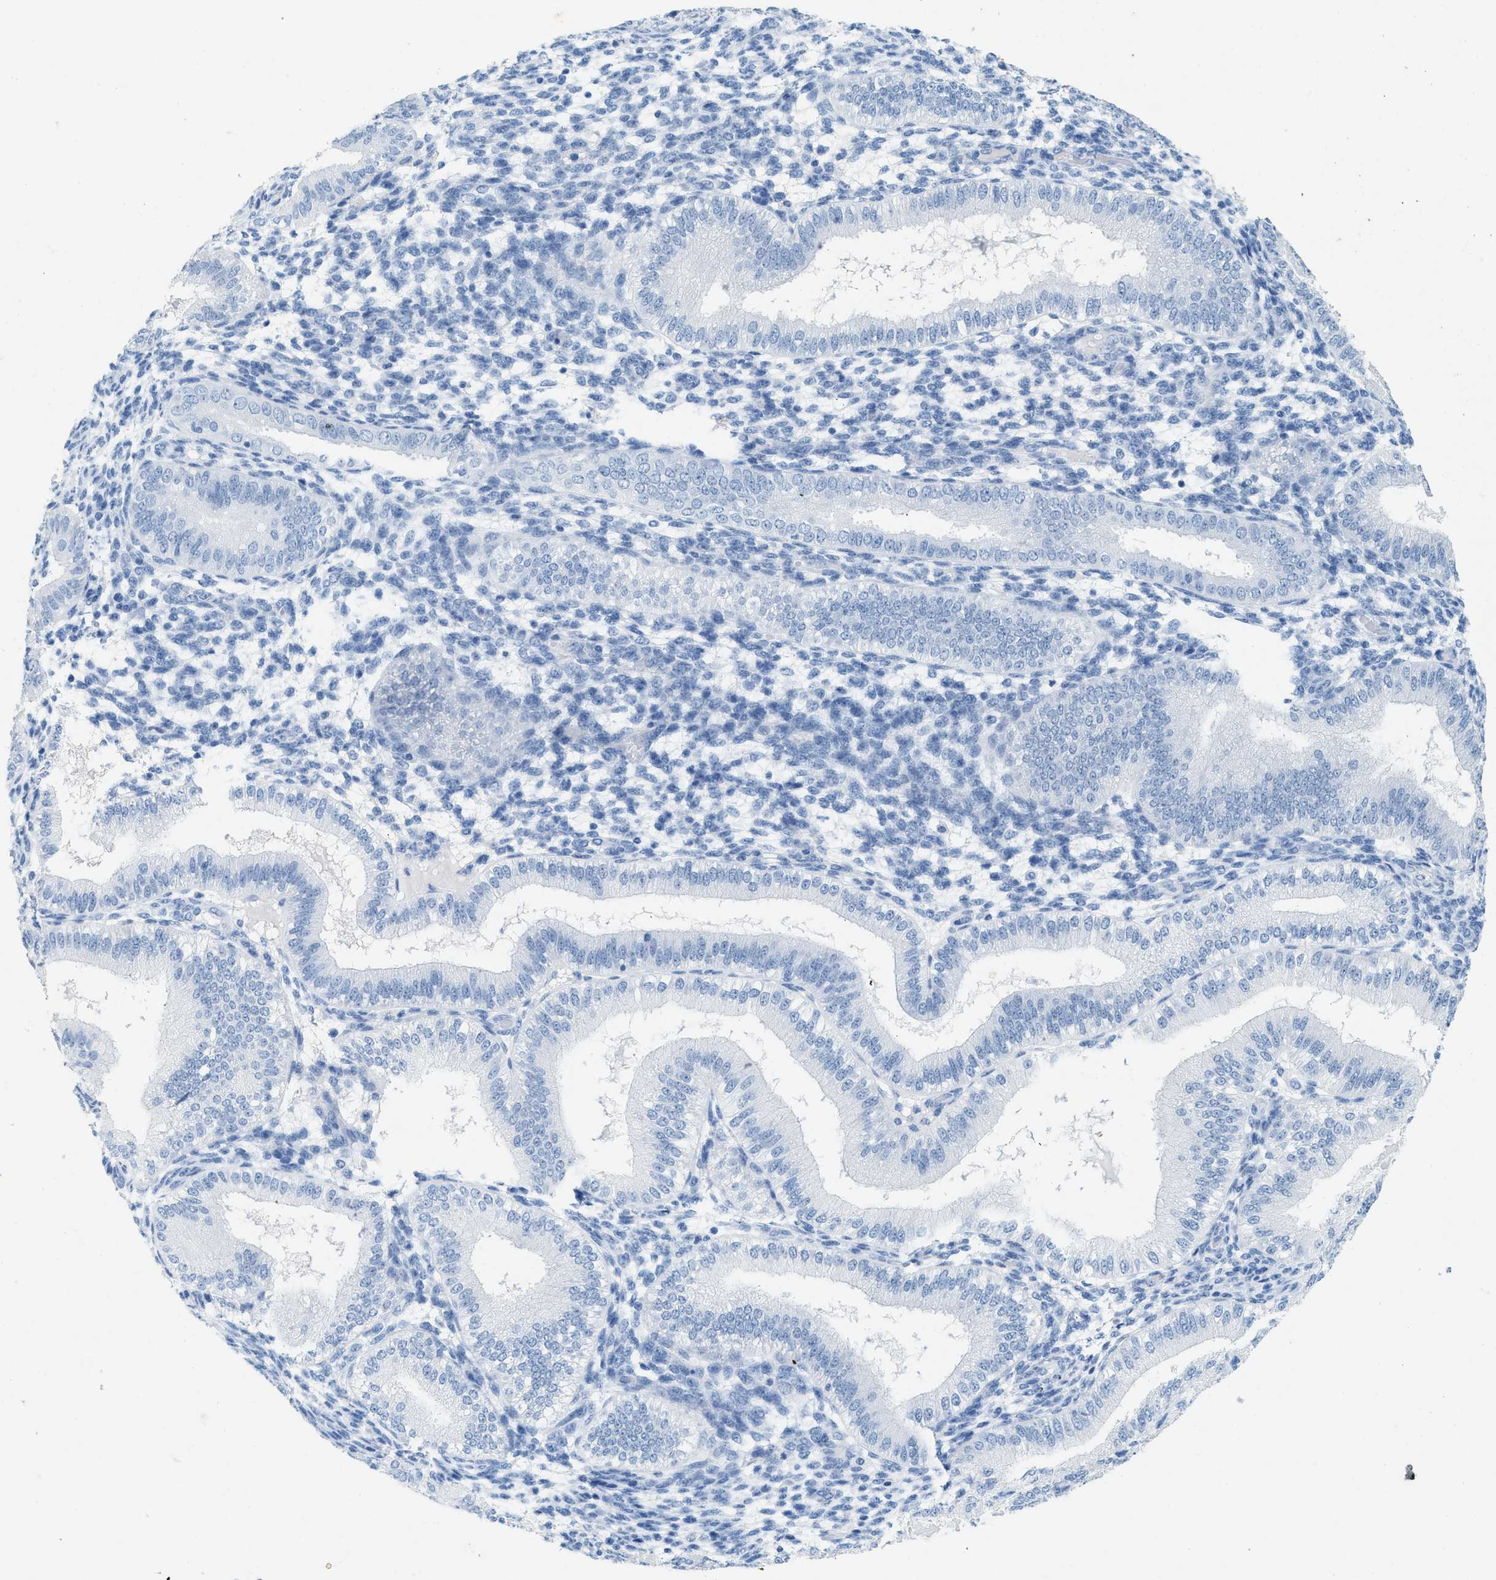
{"staining": {"intensity": "negative", "quantity": "none", "location": "none"}, "tissue": "endometrium", "cell_type": "Cells in endometrial stroma", "image_type": "normal", "snomed": [{"axis": "morphology", "description": "Normal tissue, NOS"}, {"axis": "topography", "description": "Endometrium"}], "caption": "This photomicrograph is of normal endometrium stained with immunohistochemistry to label a protein in brown with the nuclei are counter-stained blue. There is no positivity in cells in endometrial stroma. Brightfield microscopy of immunohistochemistry stained with DAB (brown) and hematoxylin (blue), captured at high magnification.", "gene": "HHATL", "patient": {"sex": "female", "age": 39}}